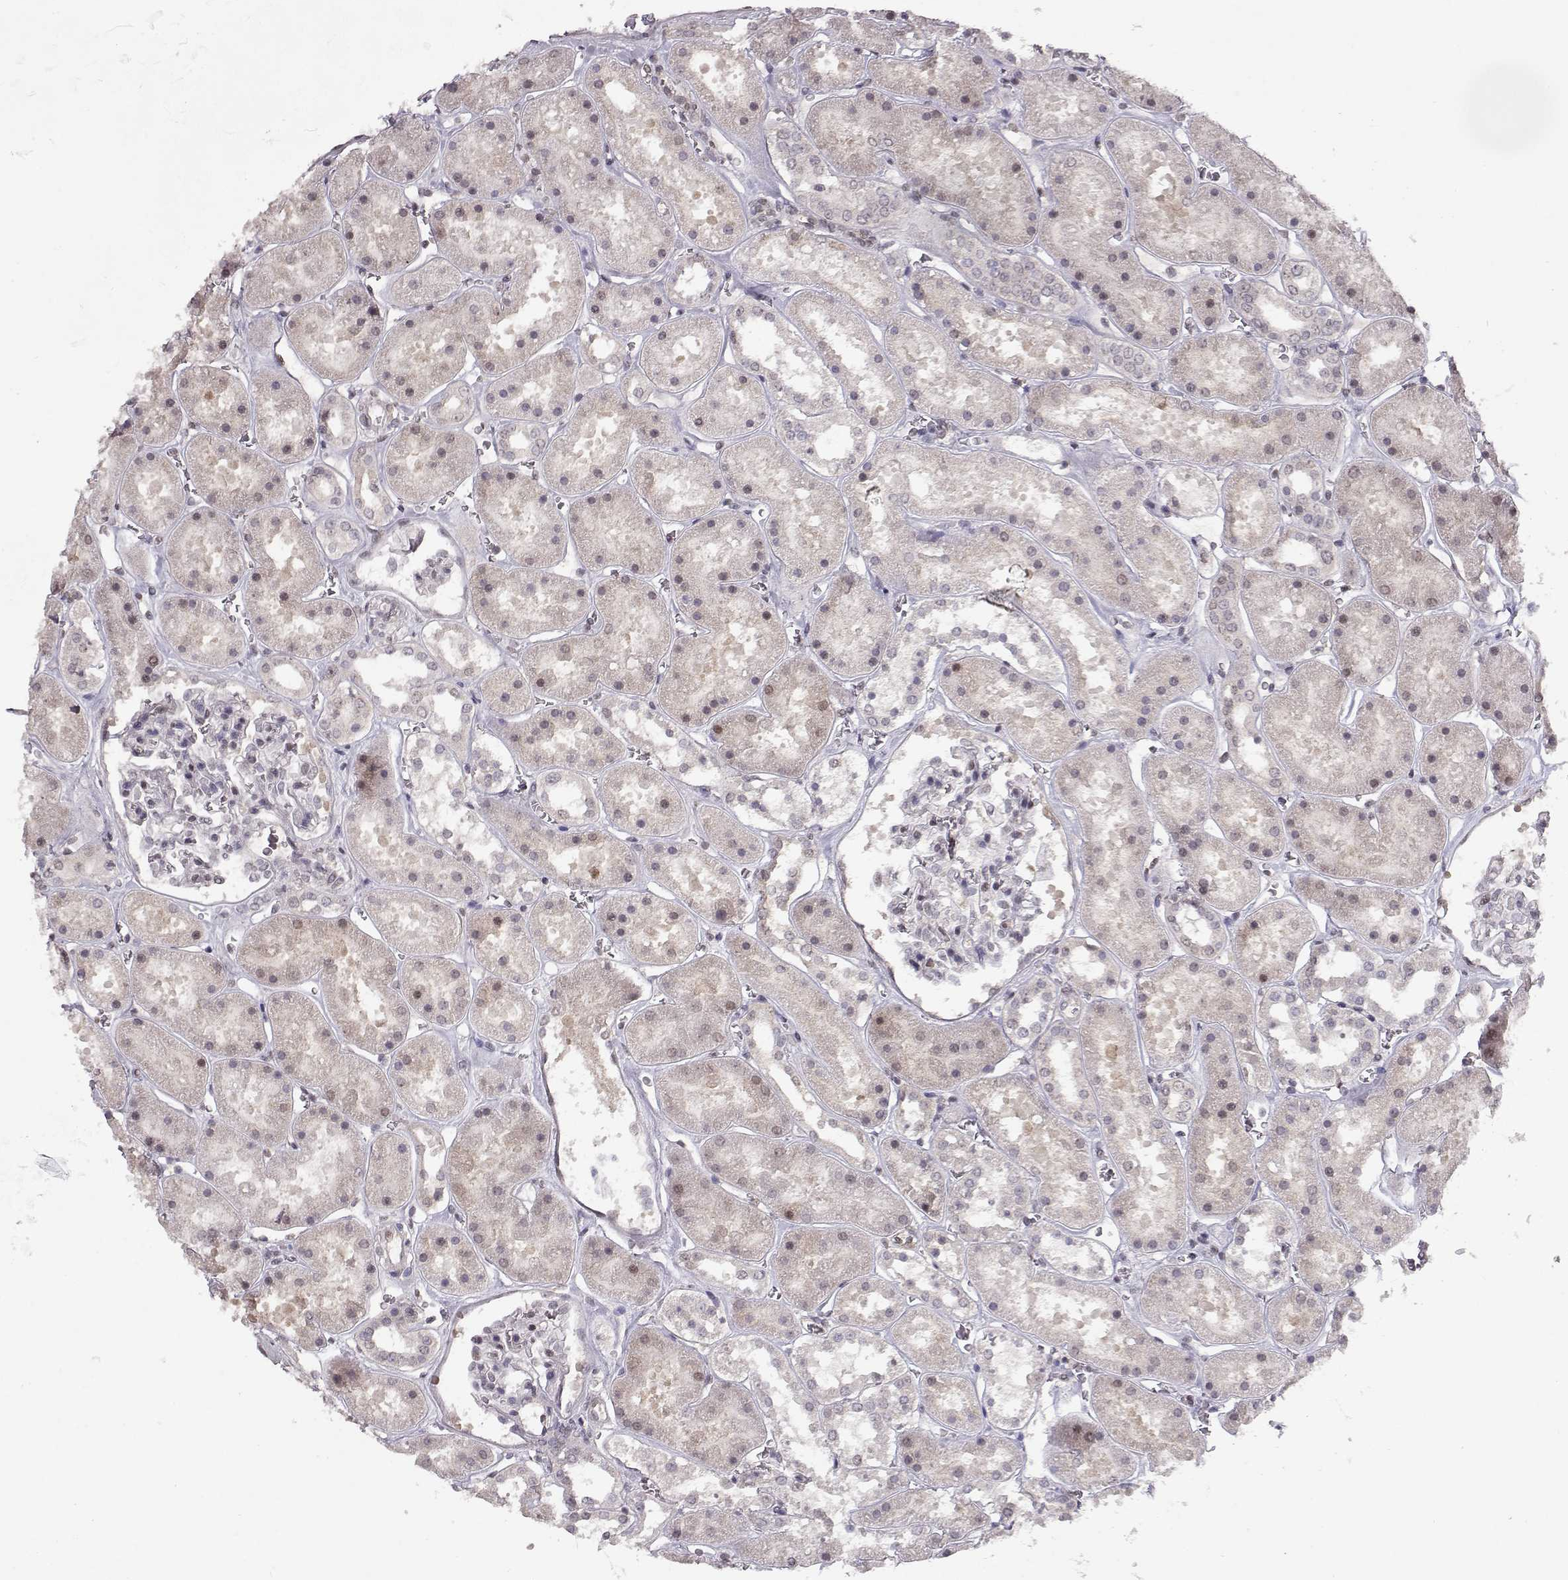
{"staining": {"intensity": "moderate", "quantity": "<25%", "location": "nuclear"}, "tissue": "kidney", "cell_type": "Cells in glomeruli", "image_type": "normal", "snomed": [{"axis": "morphology", "description": "Normal tissue, NOS"}, {"axis": "topography", "description": "Kidney"}], "caption": "Human kidney stained for a protein (brown) reveals moderate nuclear positive positivity in about <25% of cells in glomeruli.", "gene": "CDK4", "patient": {"sex": "female", "age": 41}}